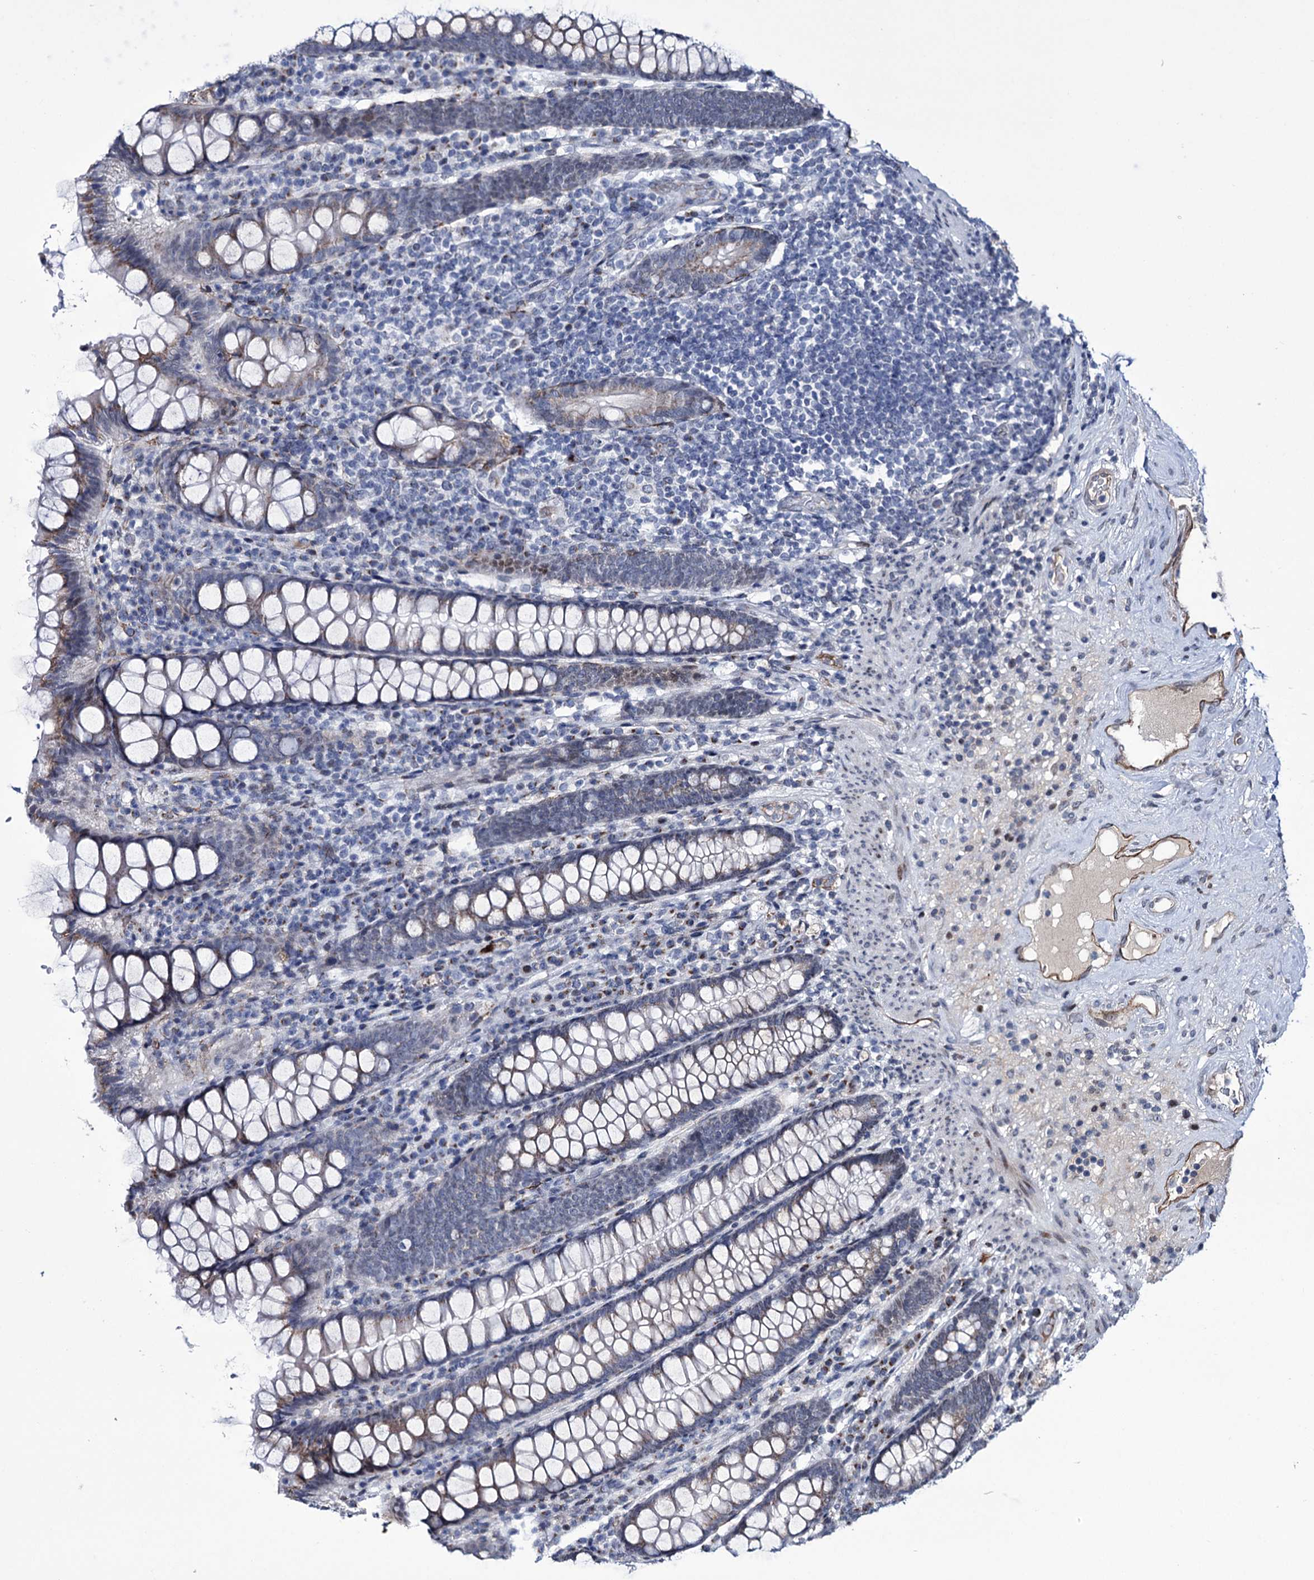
{"staining": {"intensity": "moderate", "quantity": ">75%", "location": "cytoplasmic/membranous"}, "tissue": "colon", "cell_type": "Endothelial cells", "image_type": "normal", "snomed": [{"axis": "morphology", "description": "Normal tissue, NOS"}, {"axis": "topography", "description": "Colon"}], "caption": "A brown stain highlights moderate cytoplasmic/membranous expression of a protein in endothelial cells of unremarkable colon.", "gene": "ZC3H12C", "patient": {"sex": "female", "age": 79}}